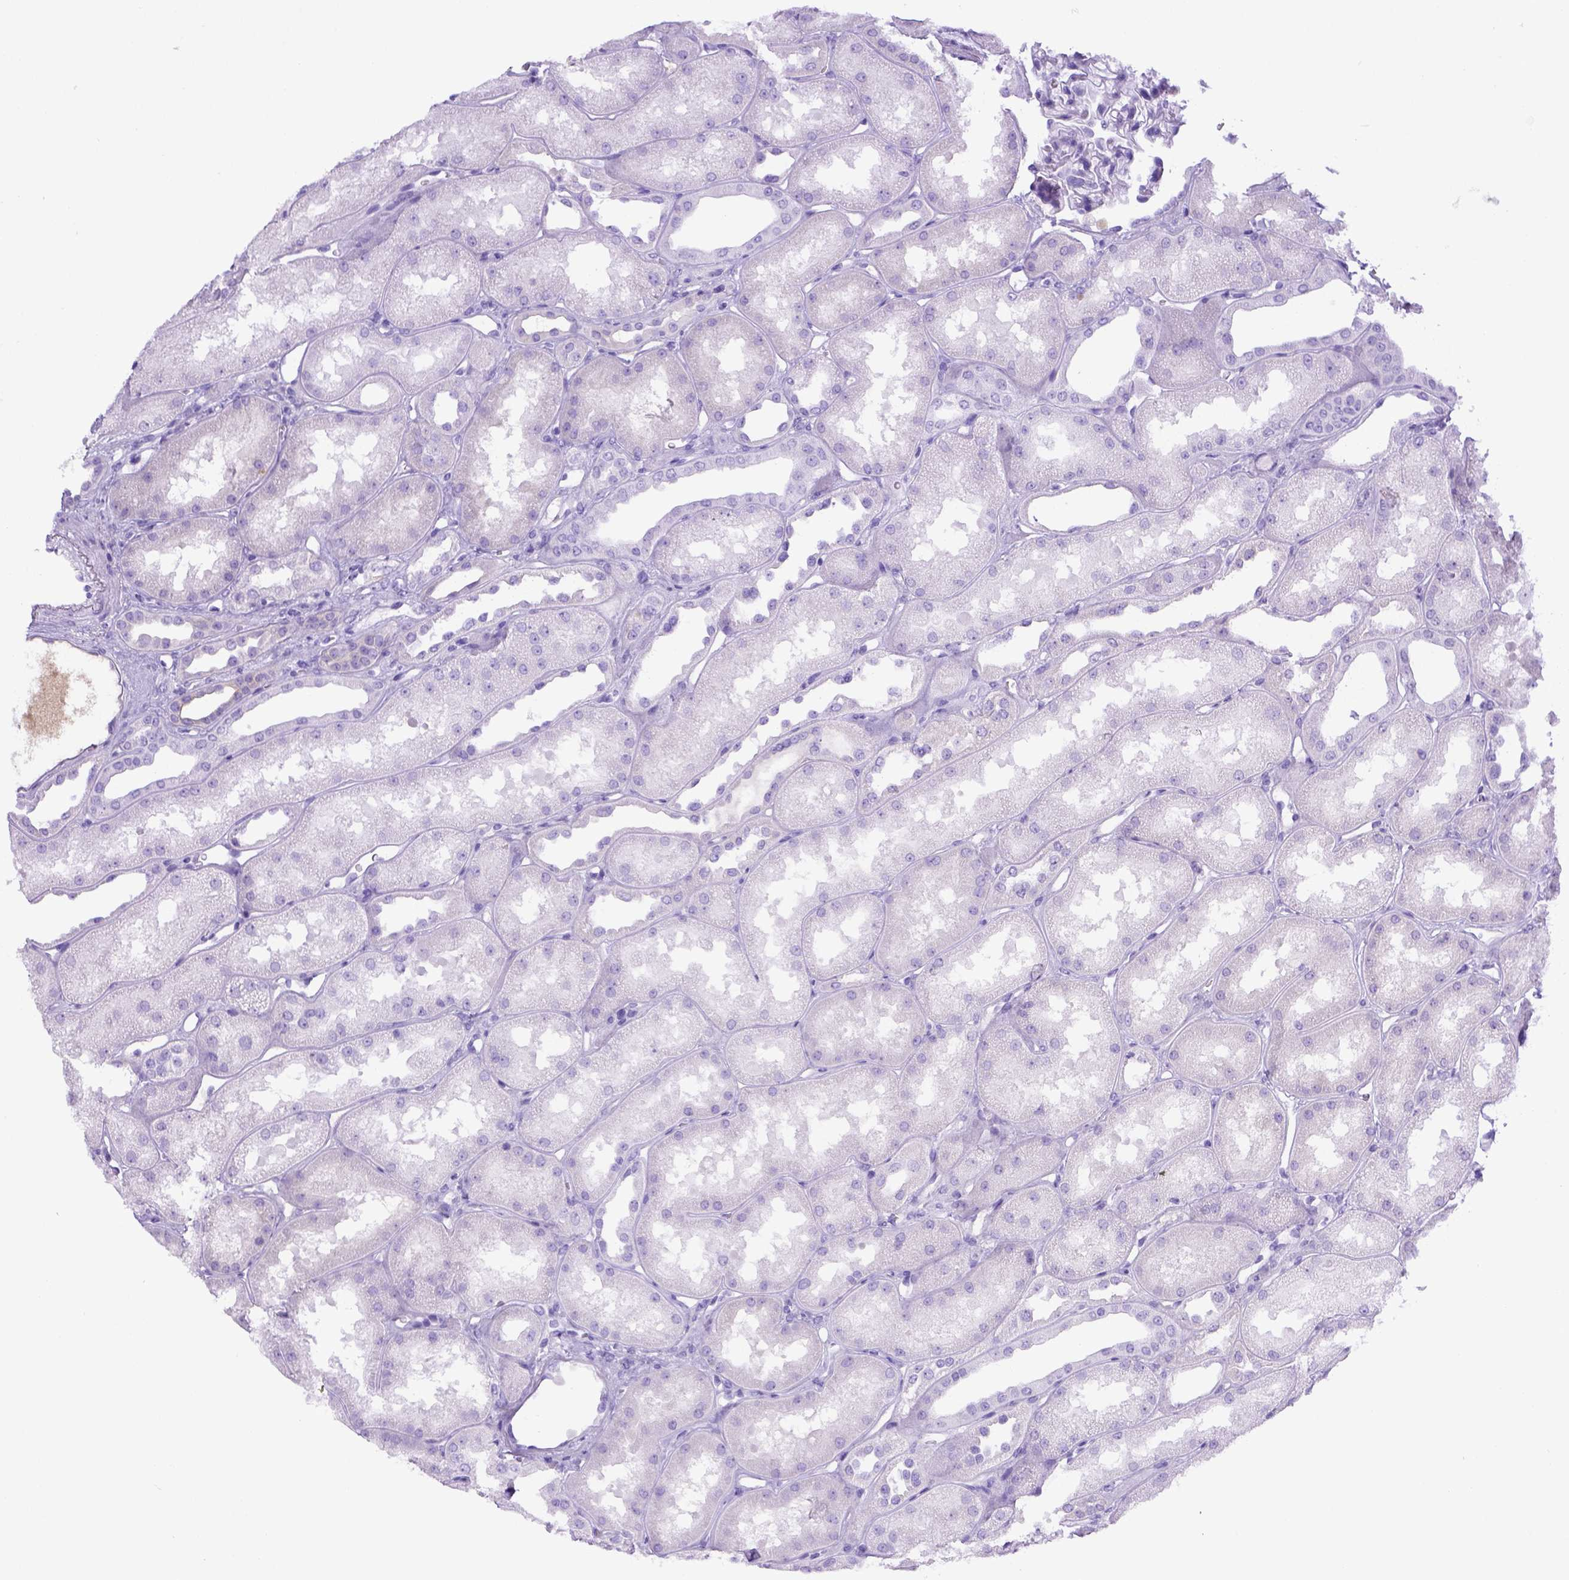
{"staining": {"intensity": "negative", "quantity": "none", "location": "none"}, "tissue": "kidney", "cell_type": "Cells in glomeruli", "image_type": "normal", "snomed": [{"axis": "morphology", "description": "Normal tissue, NOS"}, {"axis": "topography", "description": "Kidney"}], "caption": "Immunohistochemistry of benign human kidney shows no positivity in cells in glomeruli. The staining is performed using DAB (3,3'-diaminobenzidine) brown chromogen with nuclei counter-stained in using hematoxylin.", "gene": "ITIH4", "patient": {"sex": "male", "age": 61}}